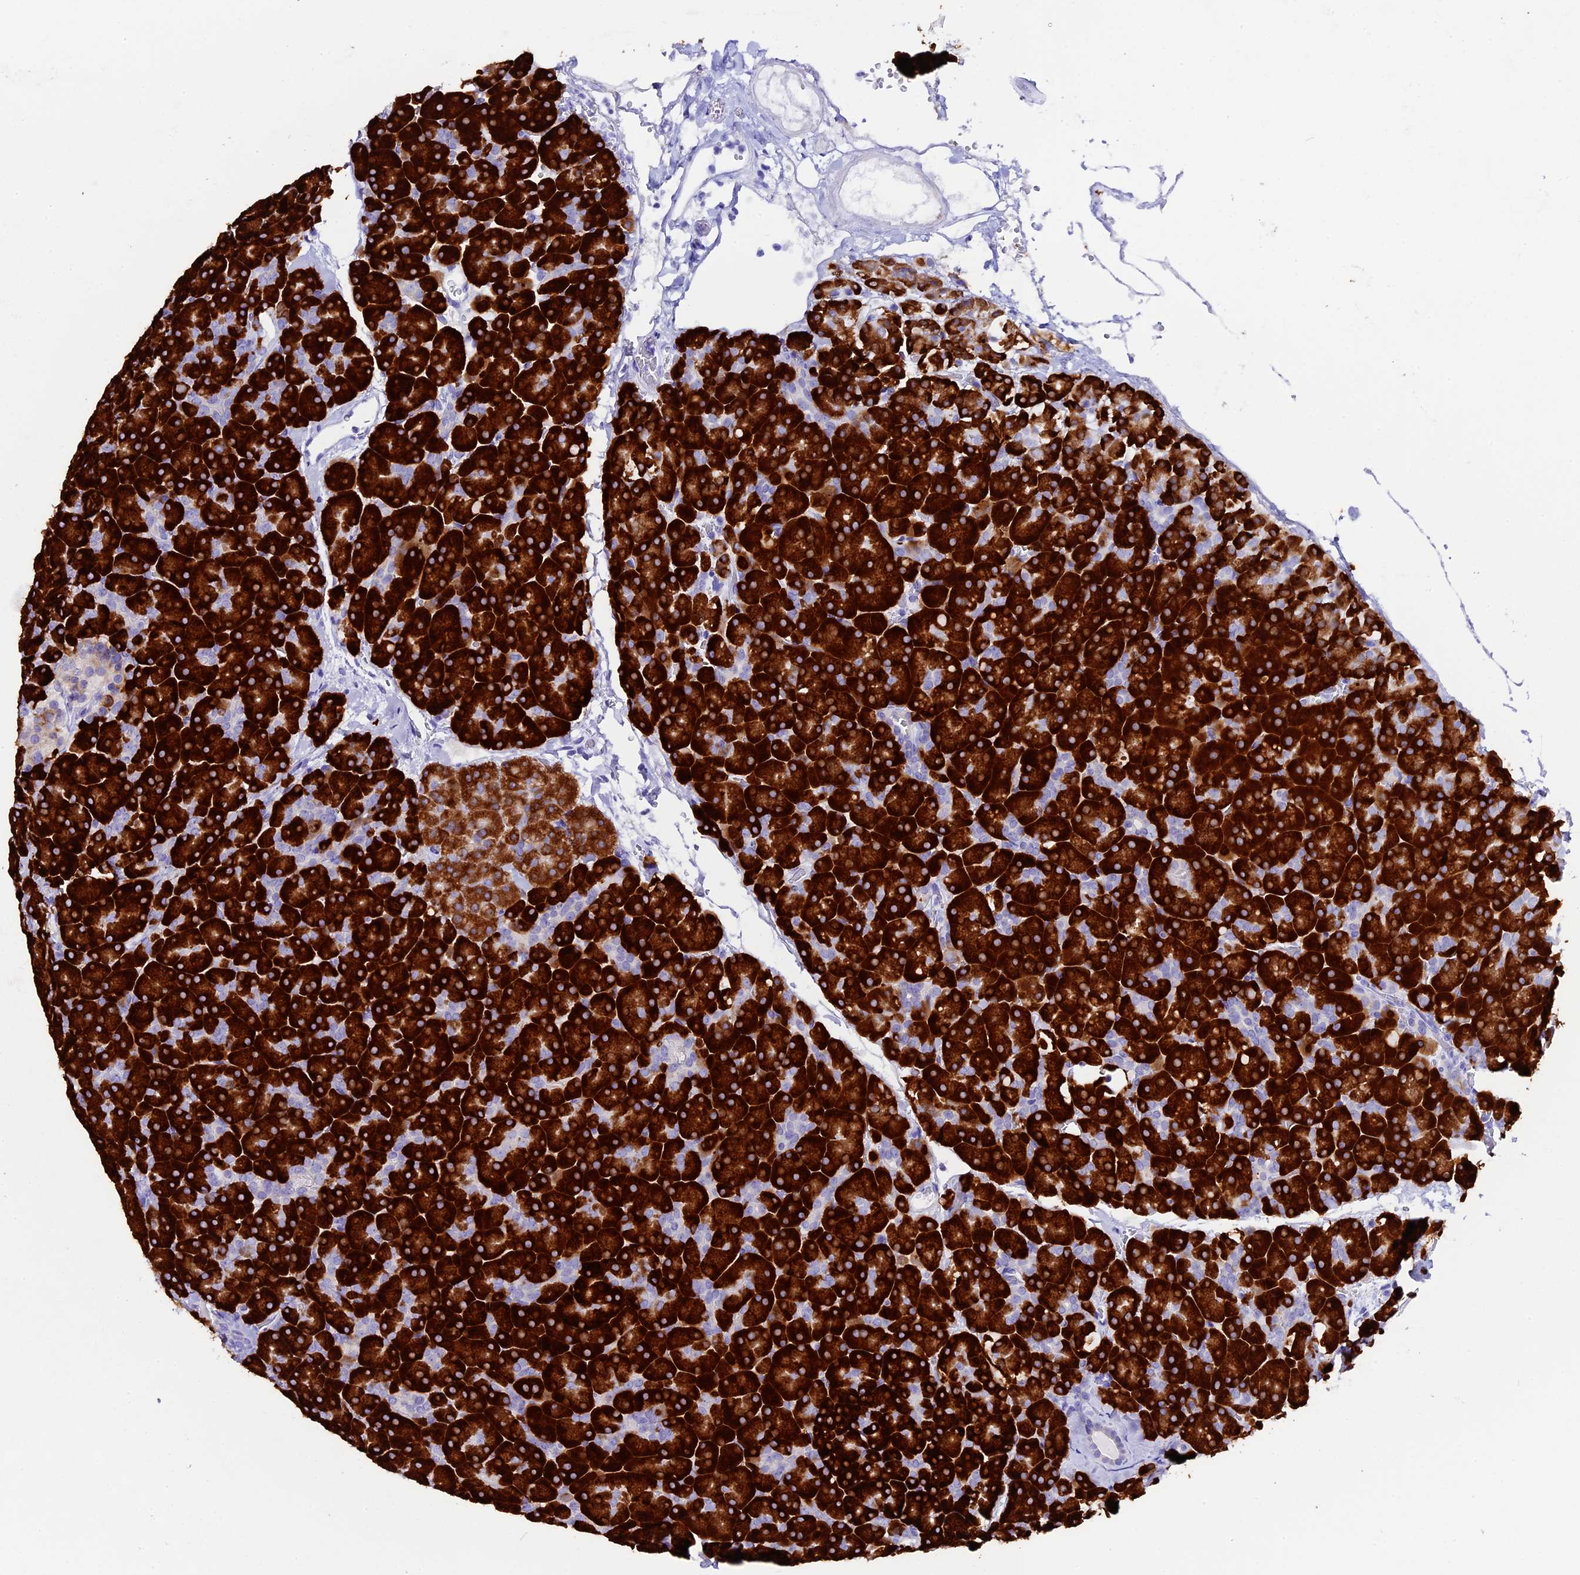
{"staining": {"intensity": "strong", "quantity": ">75%", "location": "cytoplasmic/membranous"}, "tissue": "pancreas", "cell_type": "Exocrine glandular cells", "image_type": "normal", "snomed": [{"axis": "morphology", "description": "Normal tissue, NOS"}, {"axis": "topography", "description": "Pancreas"}], "caption": "IHC (DAB) staining of normal human pancreas demonstrates strong cytoplasmic/membranous protein staining in about >75% of exocrine glandular cells. (Stains: DAB (3,3'-diaminobenzidine) in brown, nuclei in blue, Microscopy: brightfield microscopy at high magnification).", "gene": "FKBP11", "patient": {"sex": "male", "age": 36}}